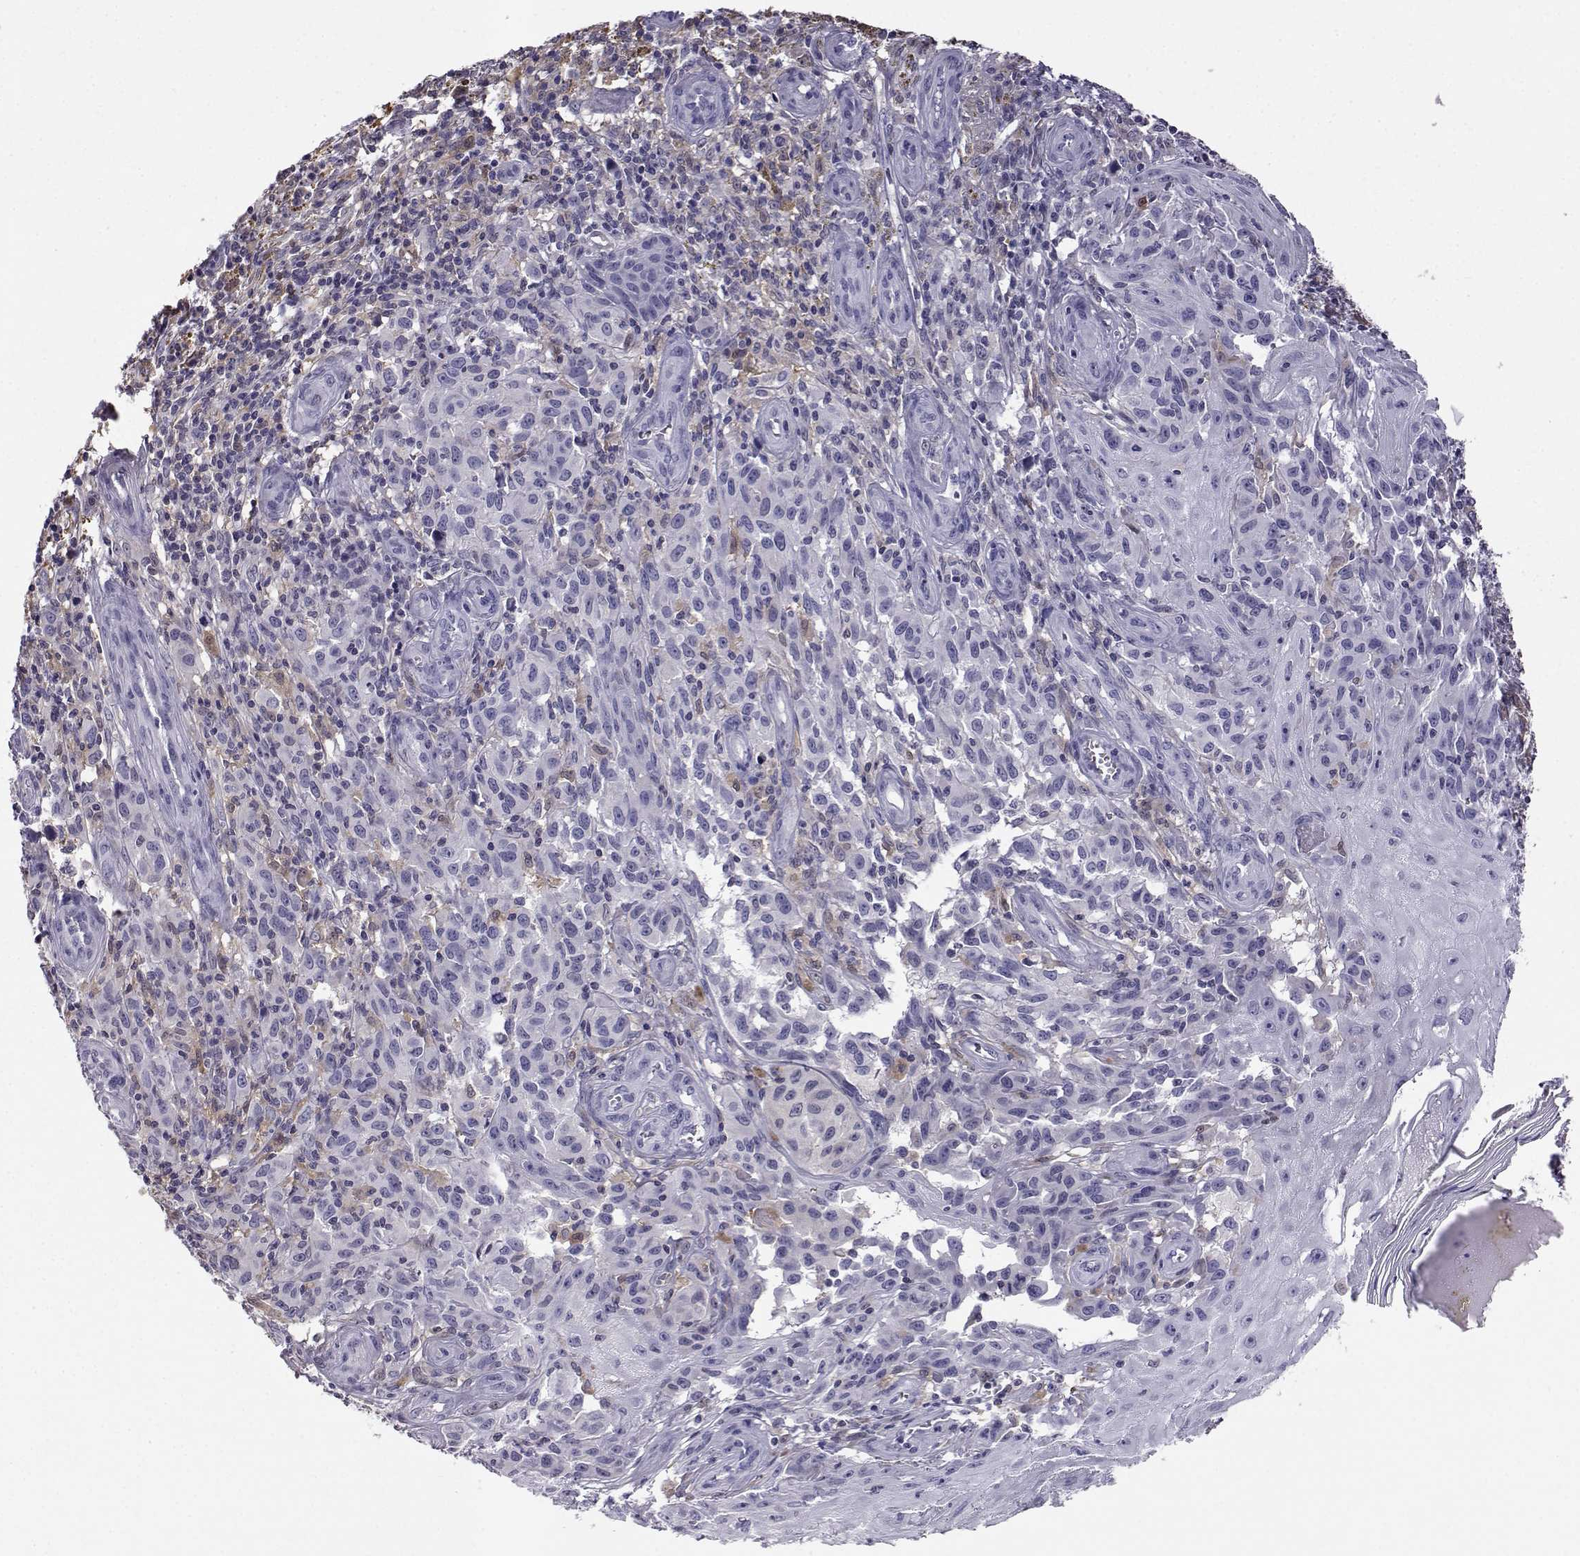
{"staining": {"intensity": "negative", "quantity": "none", "location": "none"}, "tissue": "melanoma", "cell_type": "Tumor cells", "image_type": "cancer", "snomed": [{"axis": "morphology", "description": "Malignant melanoma, NOS"}, {"axis": "topography", "description": "Skin"}], "caption": "Protein analysis of melanoma shows no significant expression in tumor cells.", "gene": "AKR1B1", "patient": {"sex": "female", "age": 53}}